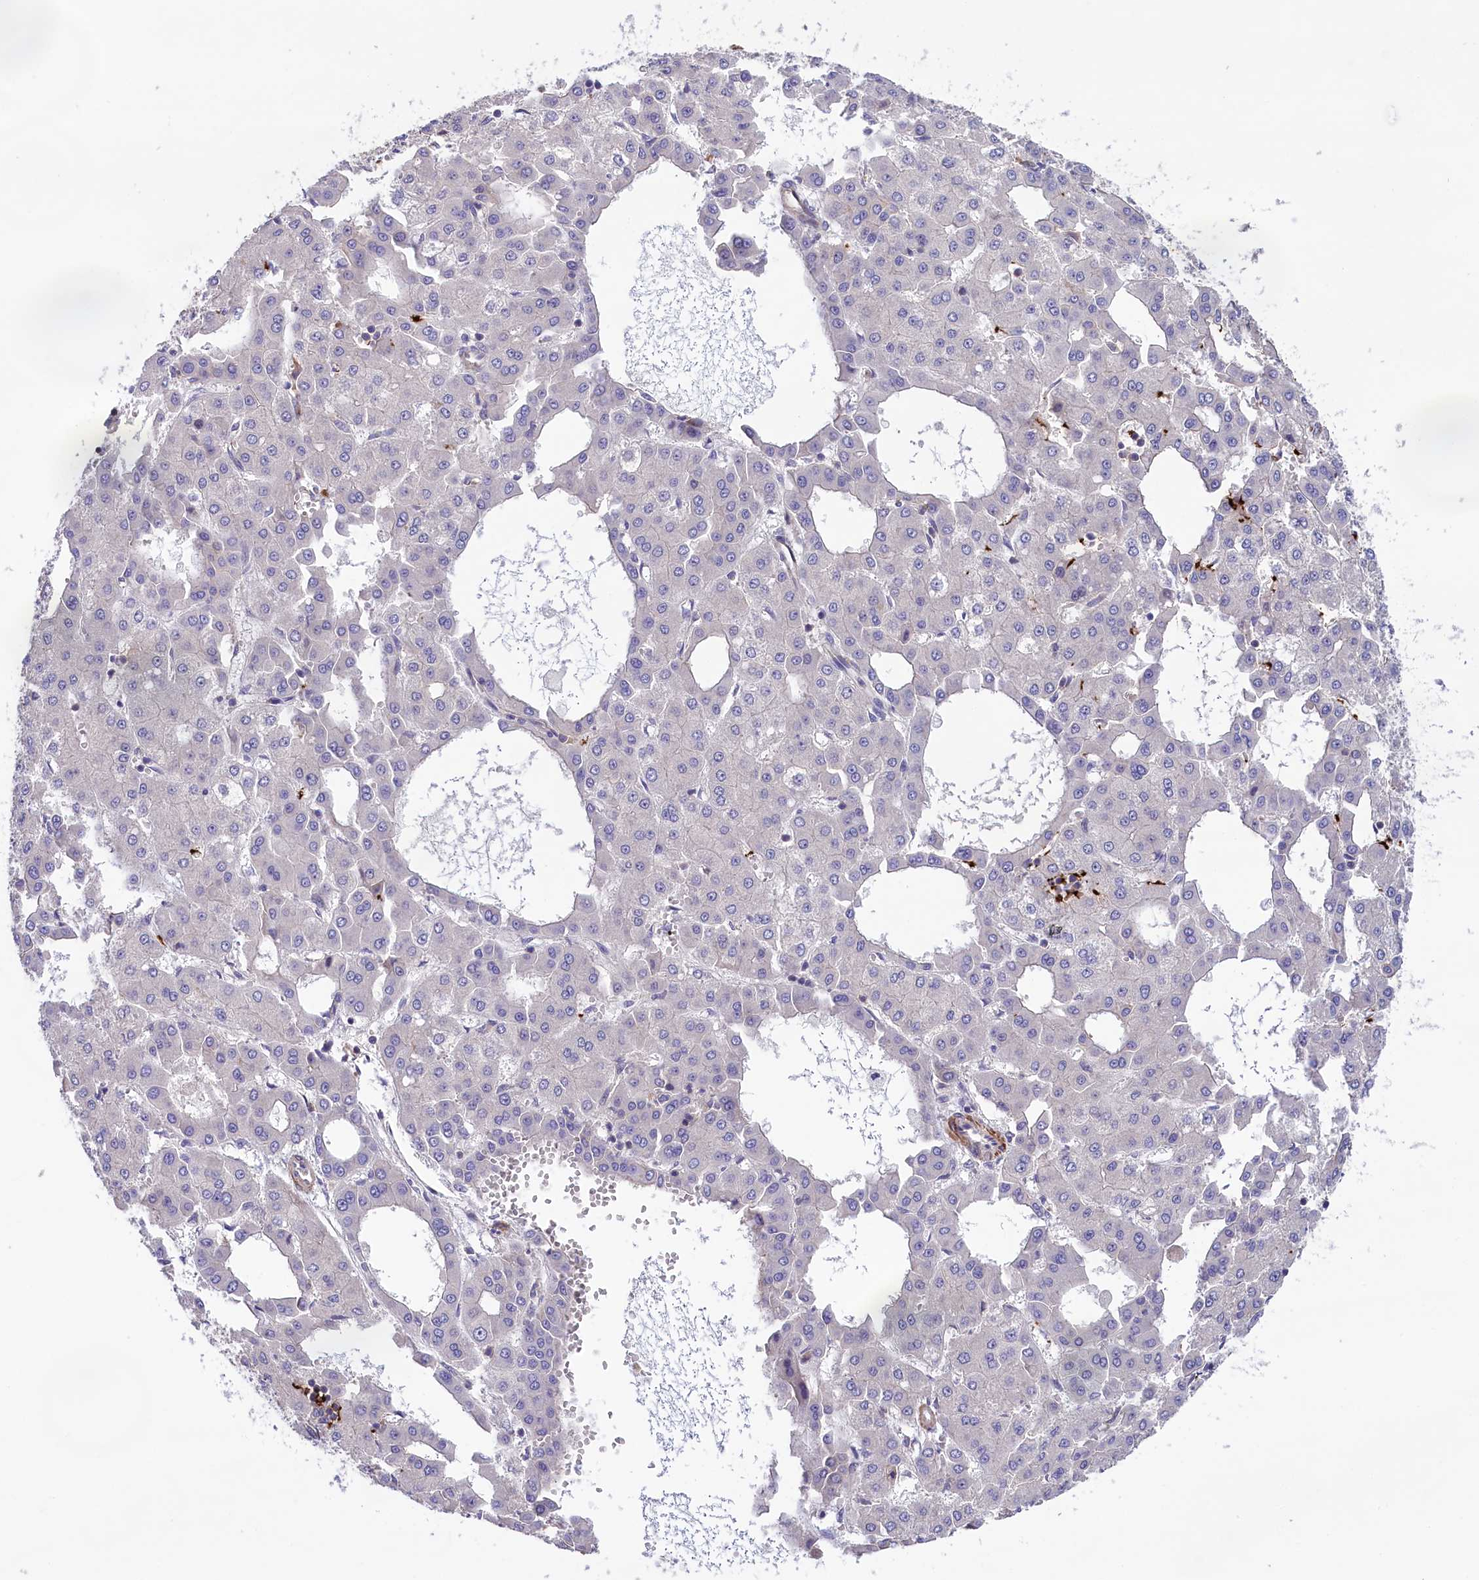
{"staining": {"intensity": "negative", "quantity": "none", "location": "none"}, "tissue": "liver cancer", "cell_type": "Tumor cells", "image_type": "cancer", "snomed": [{"axis": "morphology", "description": "Carcinoma, Hepatocellular, NOS"}, {"axis": "topography", "description": "Liver"}], "caption": "Tumor cells show no significant protein expression in liver cancer. The staining is performed using DAB brown chromogen with nuclei counter-stained in using hematoxylin.", "gene": "HEATR3", "patient": {"sex": "male", "age": 47}}